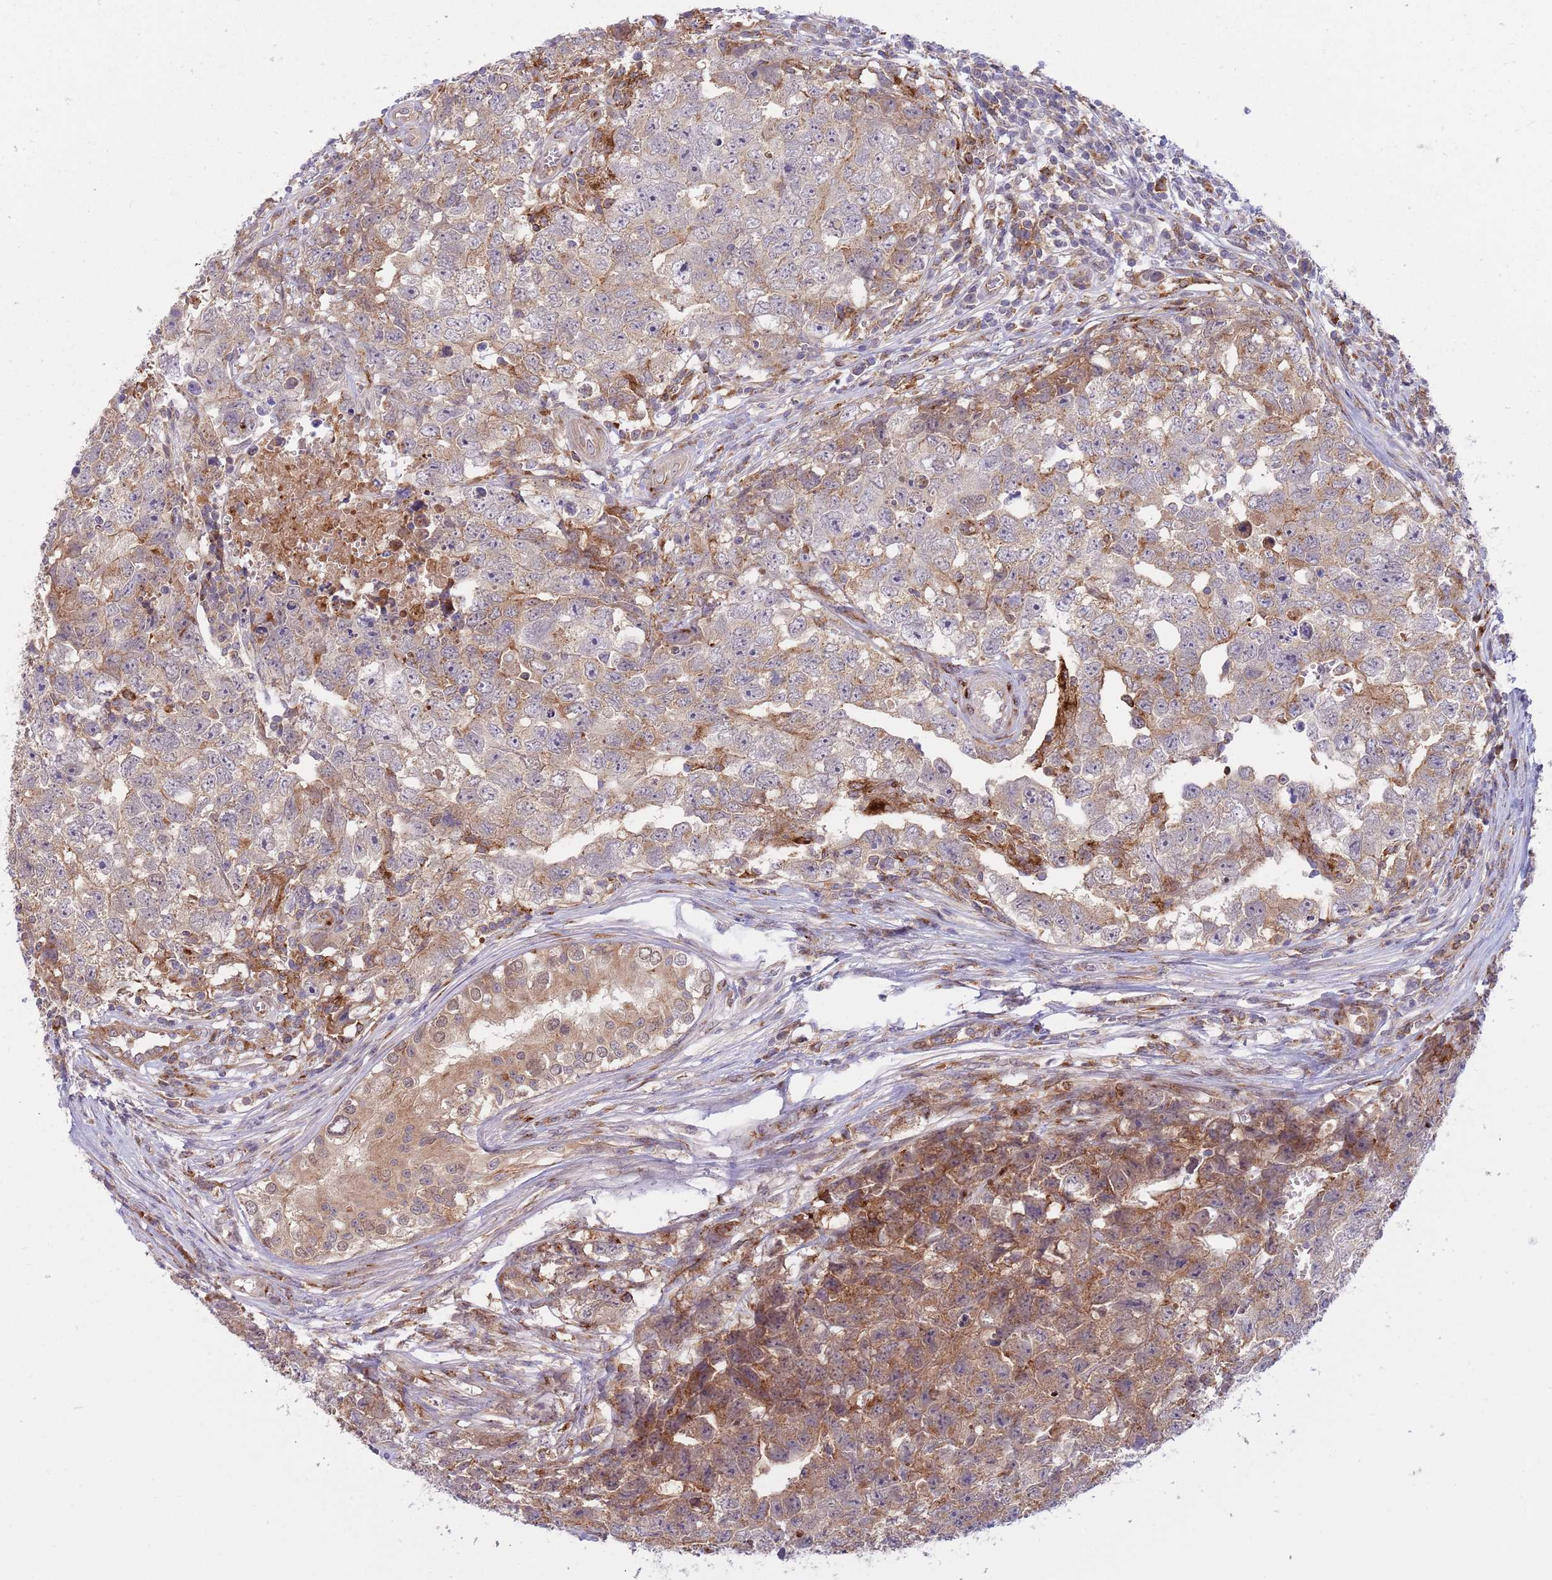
{"staining": {"intensity": "weak", "quantity": "25%-75%", "location": "cytoplasmic/membranous"}, "tissue": "testis cancer", "cell_type": "Tumor cells", "image_type": "cancer", "snomed": [{"axis": "morphology", "description": "Carcinoma, Embryonal, NOS"}, {"axis": "topography", "description": "Testis"}], "caption": "Testis cancer stained with DAB IHC reveals low levels of weak cytoplasmic/membranous staining in approximately 25%-75% of tumor cells.", "gene": "BTBD7", "patient": {"sex": "male", "age": 22}}